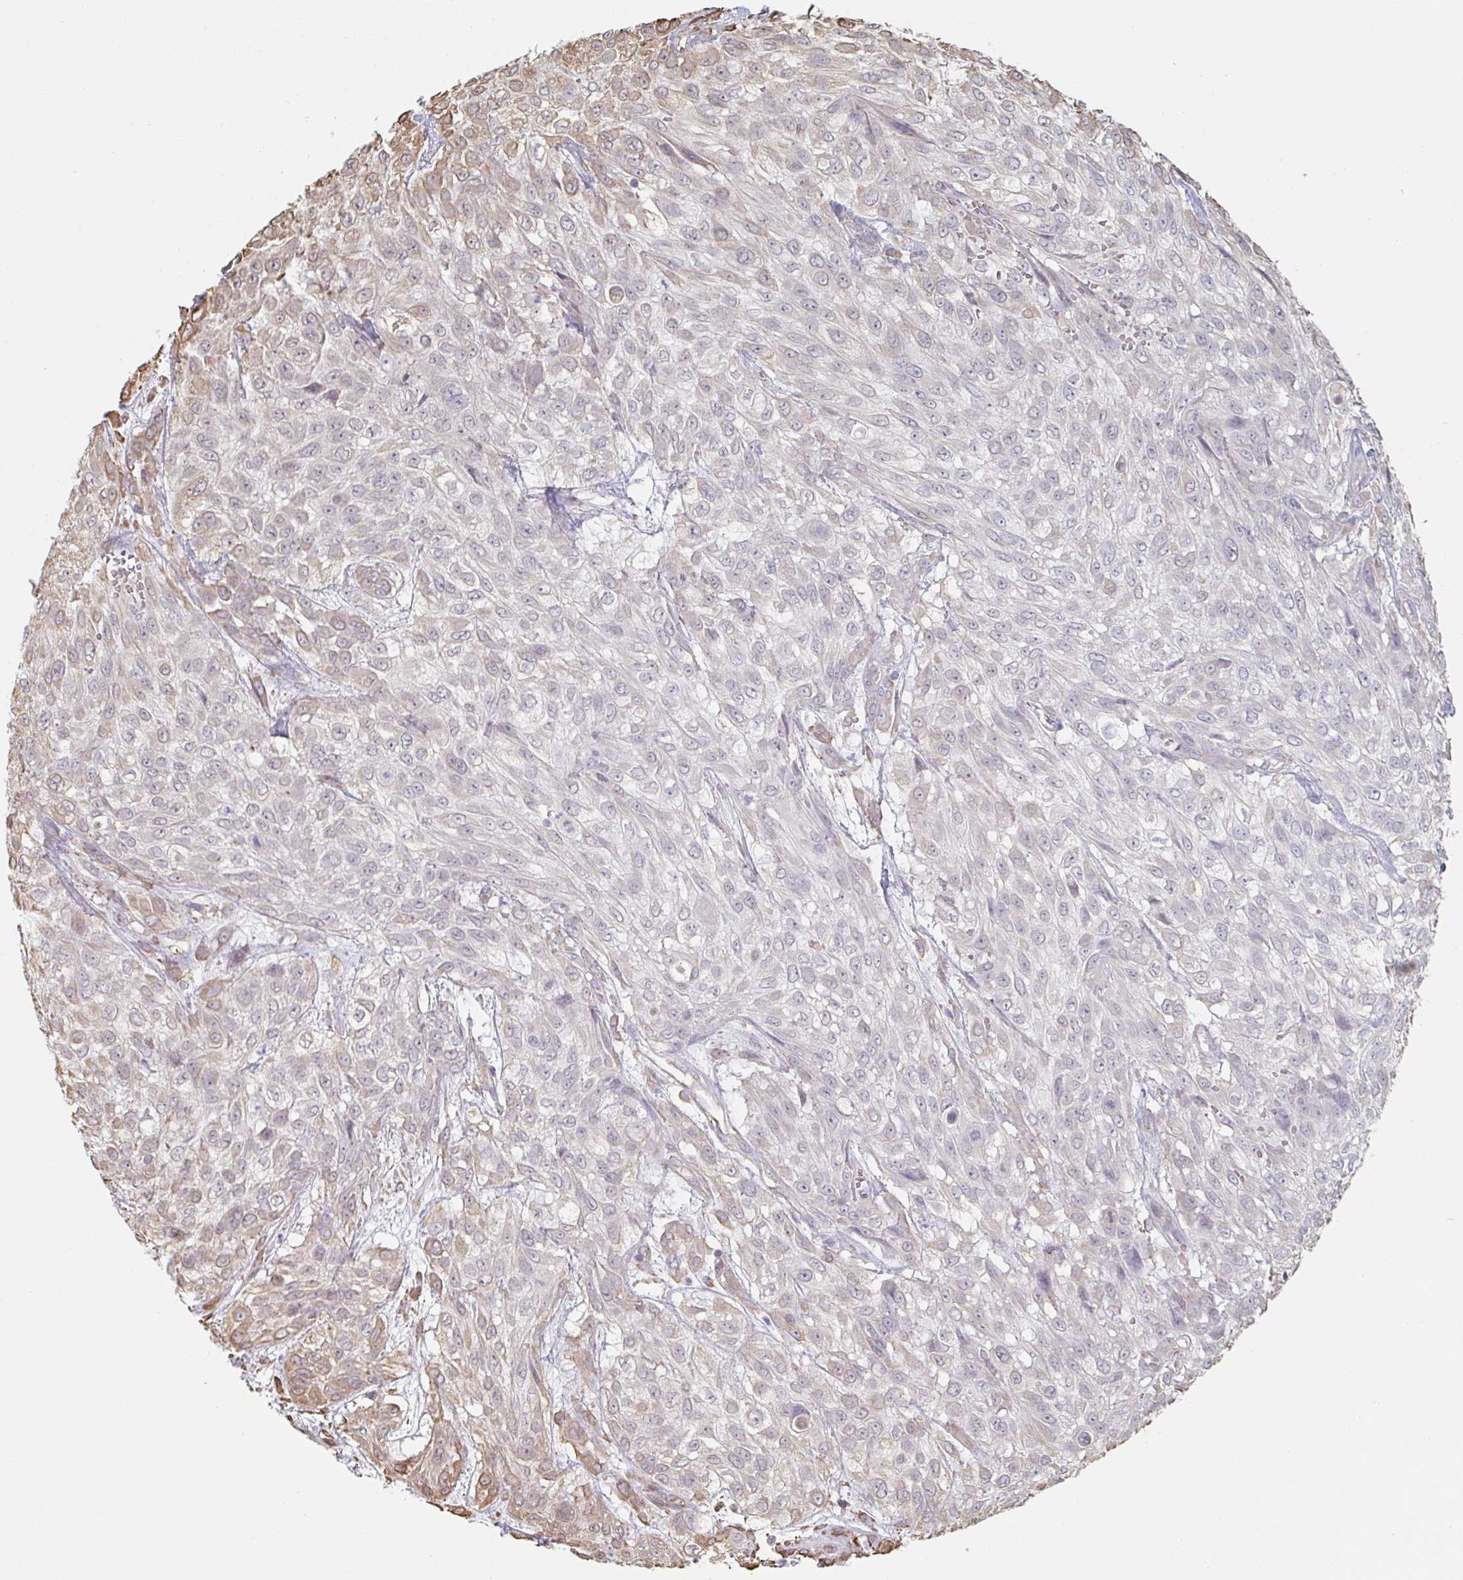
{"staining": {"intensity": "moderate", "quantity": "<25%", "location": "cytoplasmic/membranous"}, "tissue": "urothelial cancer", "cell_type": "Tumor cells", "image_type": "cancer", "snomed": [{"axis": "morphology", "description": "Urothelial carcinoma, High grade"}, {"axis": "topography", "description": "Urinary bladder"}], "caption": "A high-resolution image shows immunohistochemistry (IHC) staining of high-grade urothelial carcinoma, which displays moderate cytoplasmic/membranous positivity in approximately <25% of tumor cells.", "gene": "RAB5IF", "patient": {"sex": "male", "age": 57}}